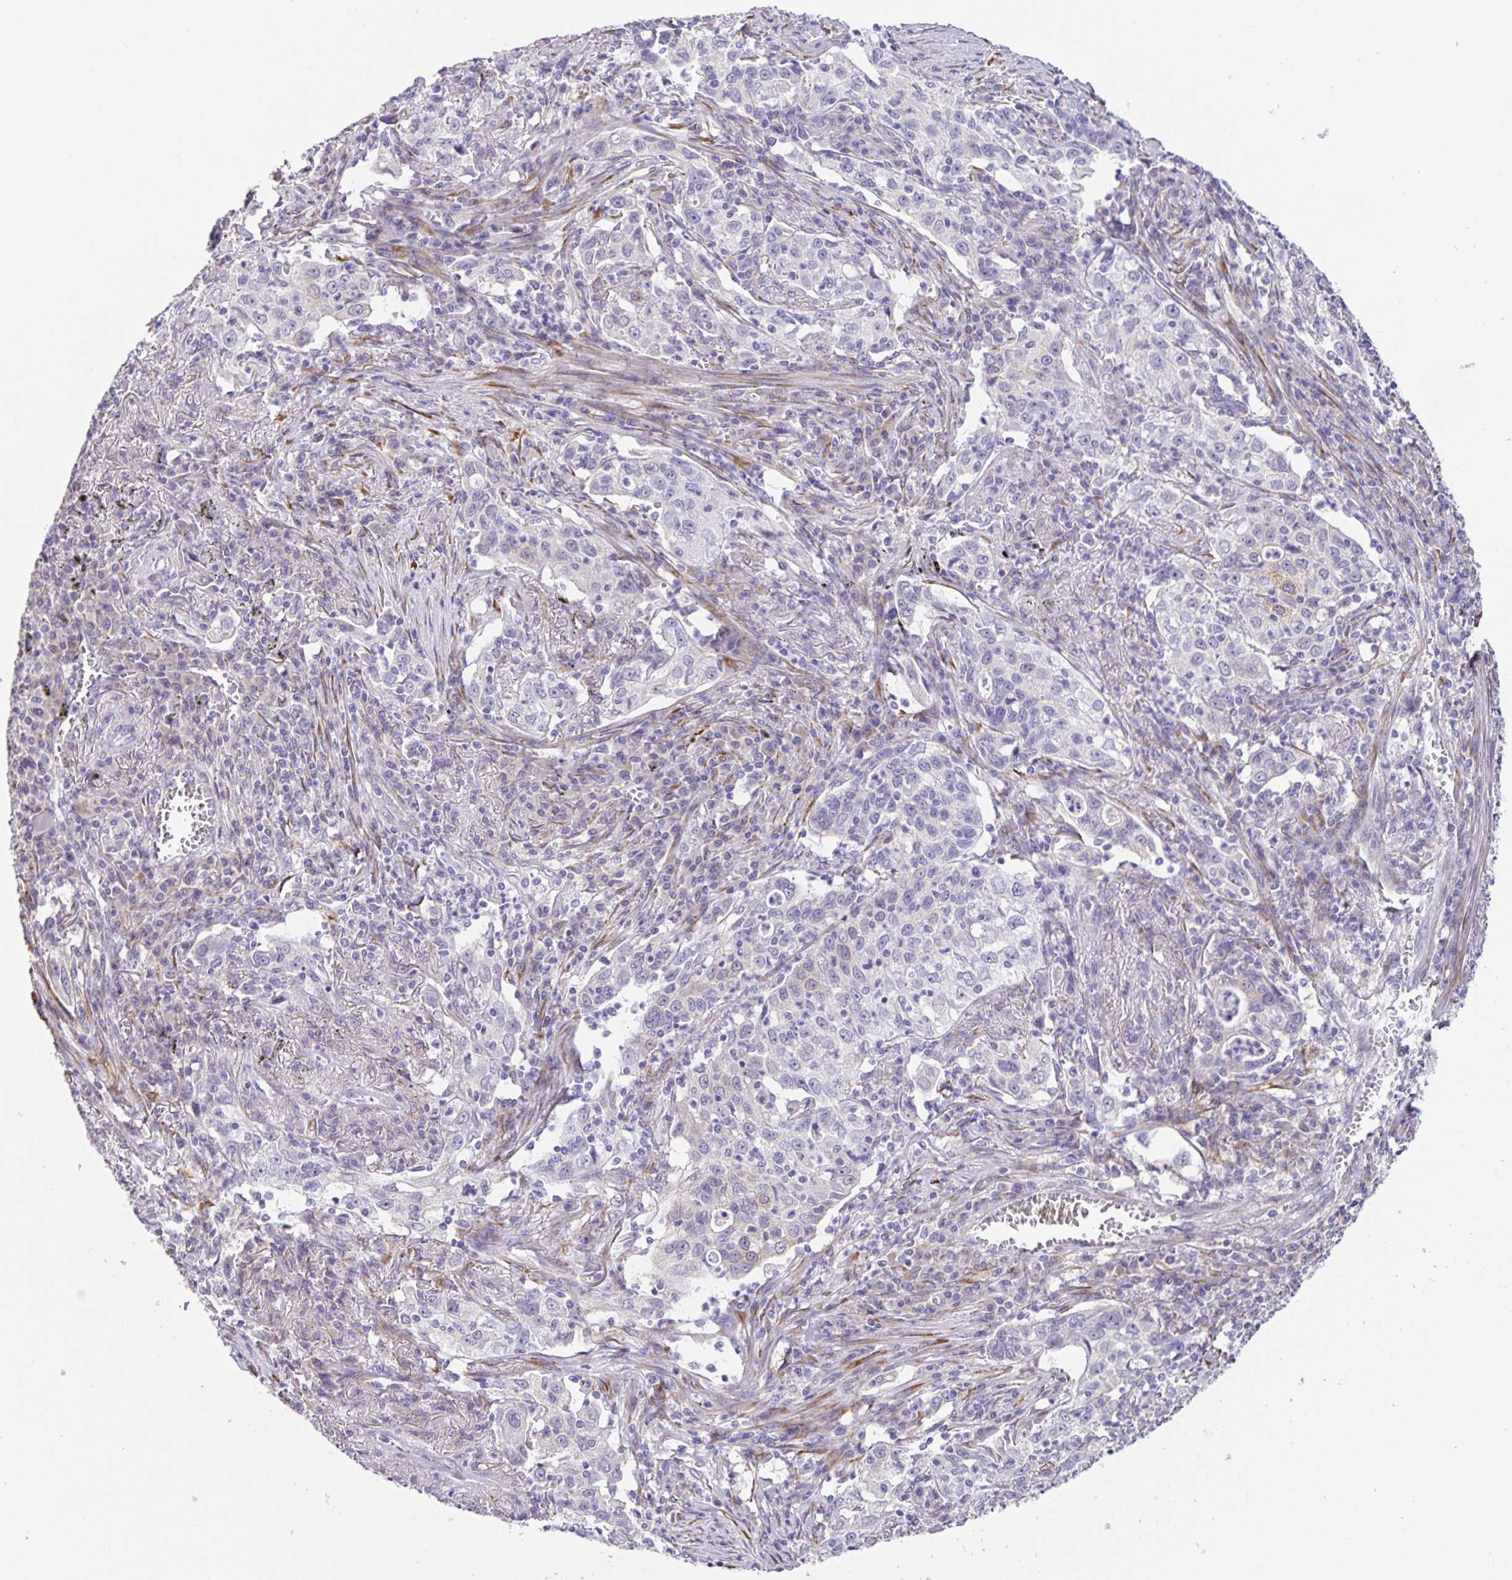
{"staining": {"intensity": "negative", "quantity": "none", "location": "none"}, "tissue": "lung cancer", "cell_type": "Tumor cells", "image_type": "cancer", "snomed": [{"axis": "morphology", "description": "Squamous cell carcinoma, NOS"}, {"axis": "topography", "description": "Lung"}], "caption": "This is an immunohistochemistry (IHC) image of squamous cell carcinoma (lung). There is no expression in tumor cells.", "gene": "PRR36", "patient": {"sex": "male", "age": 71}}